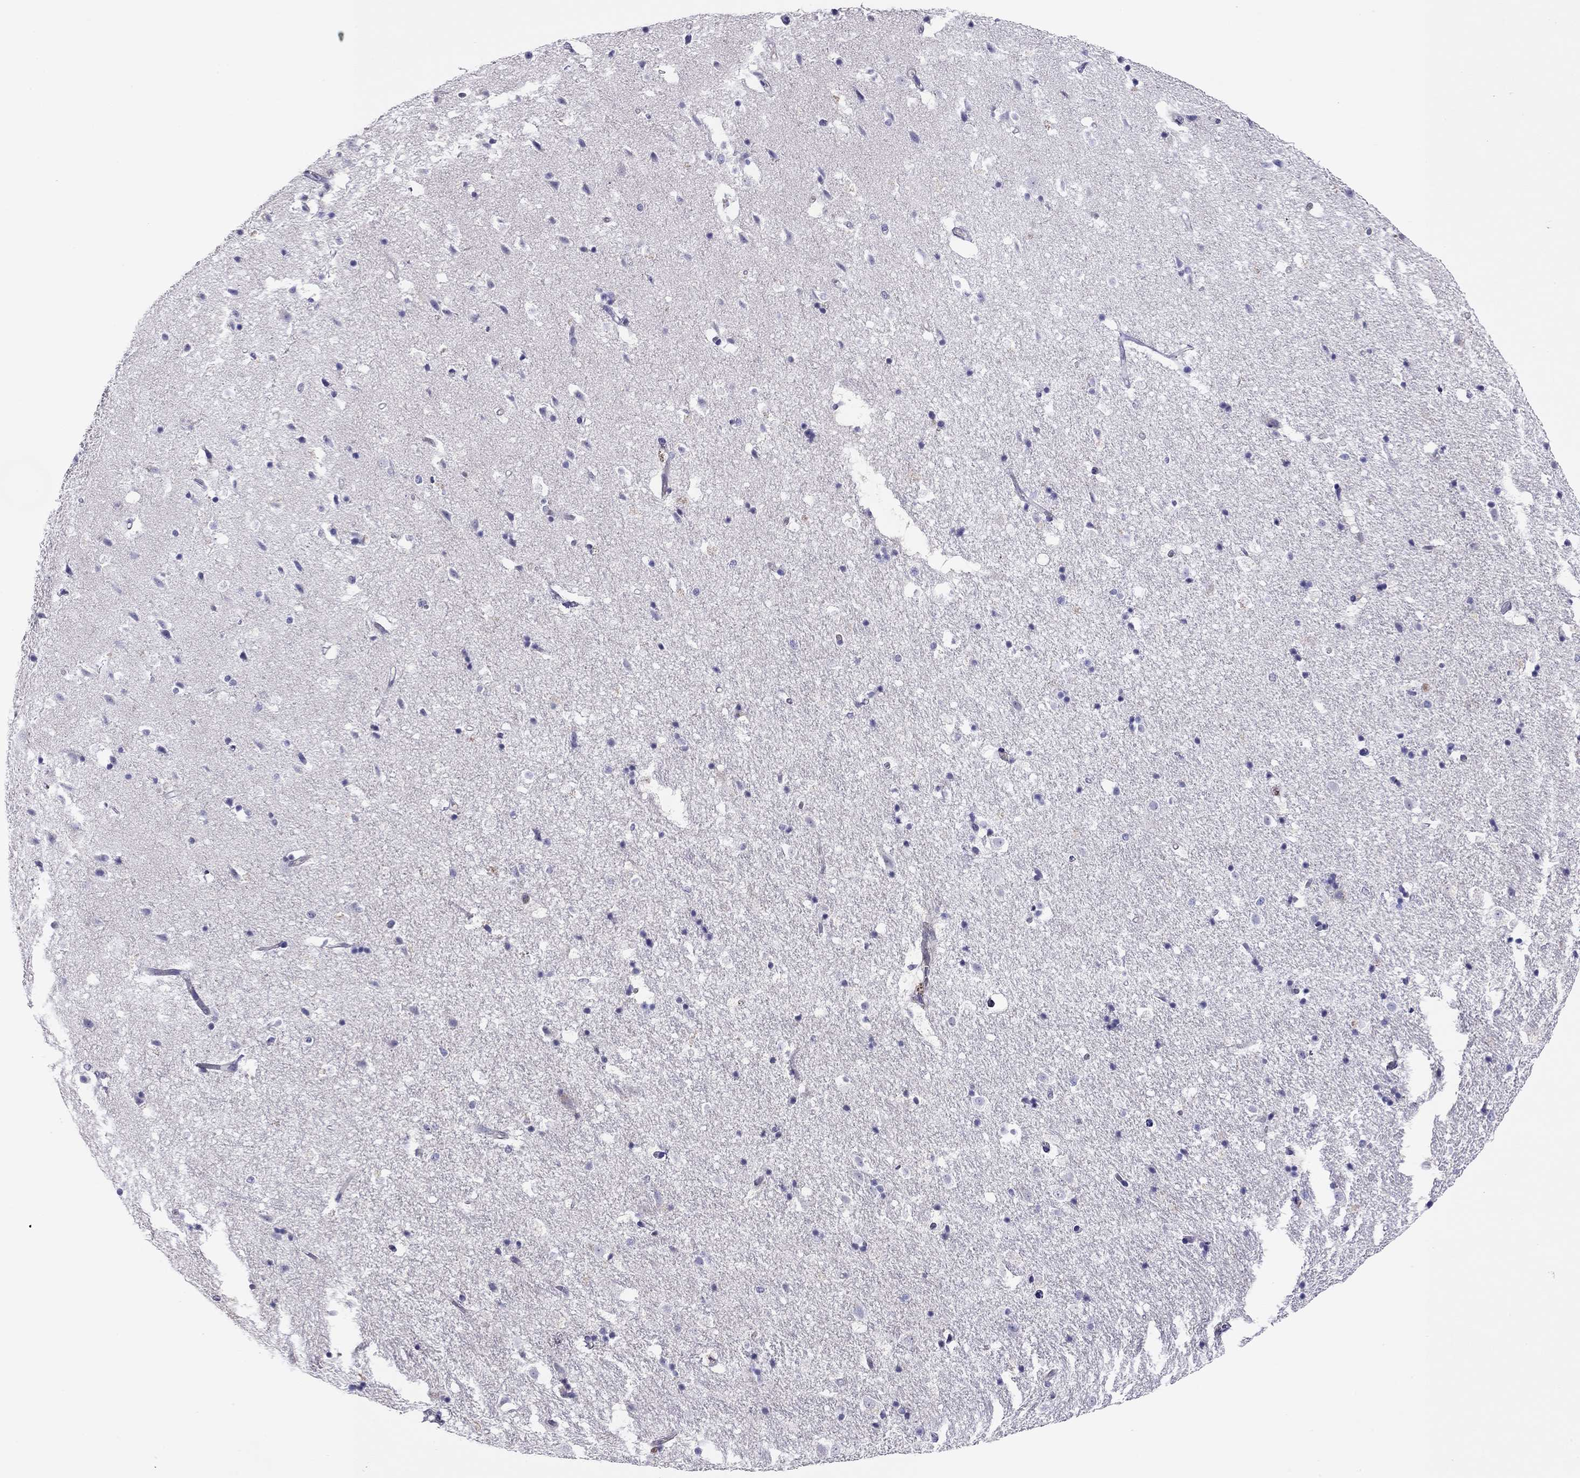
{"staining": {"intensity": "negative", "quantity": "none", "location": "none"}, "tissue": "hippocampus", "cell_type": "Glial cells", "image_type": "normal", "snomed": [{"axis": "morphology", "description": "Normal tissue, NOS"}, {"axis": "topography", "description": "Hippocampus"}], "caption": "Protein analysis of normal hippocampus displays no significant expression in glial cells.", "gene": "CAPNS2", "patient": {"sex": "male", "age": 49}}